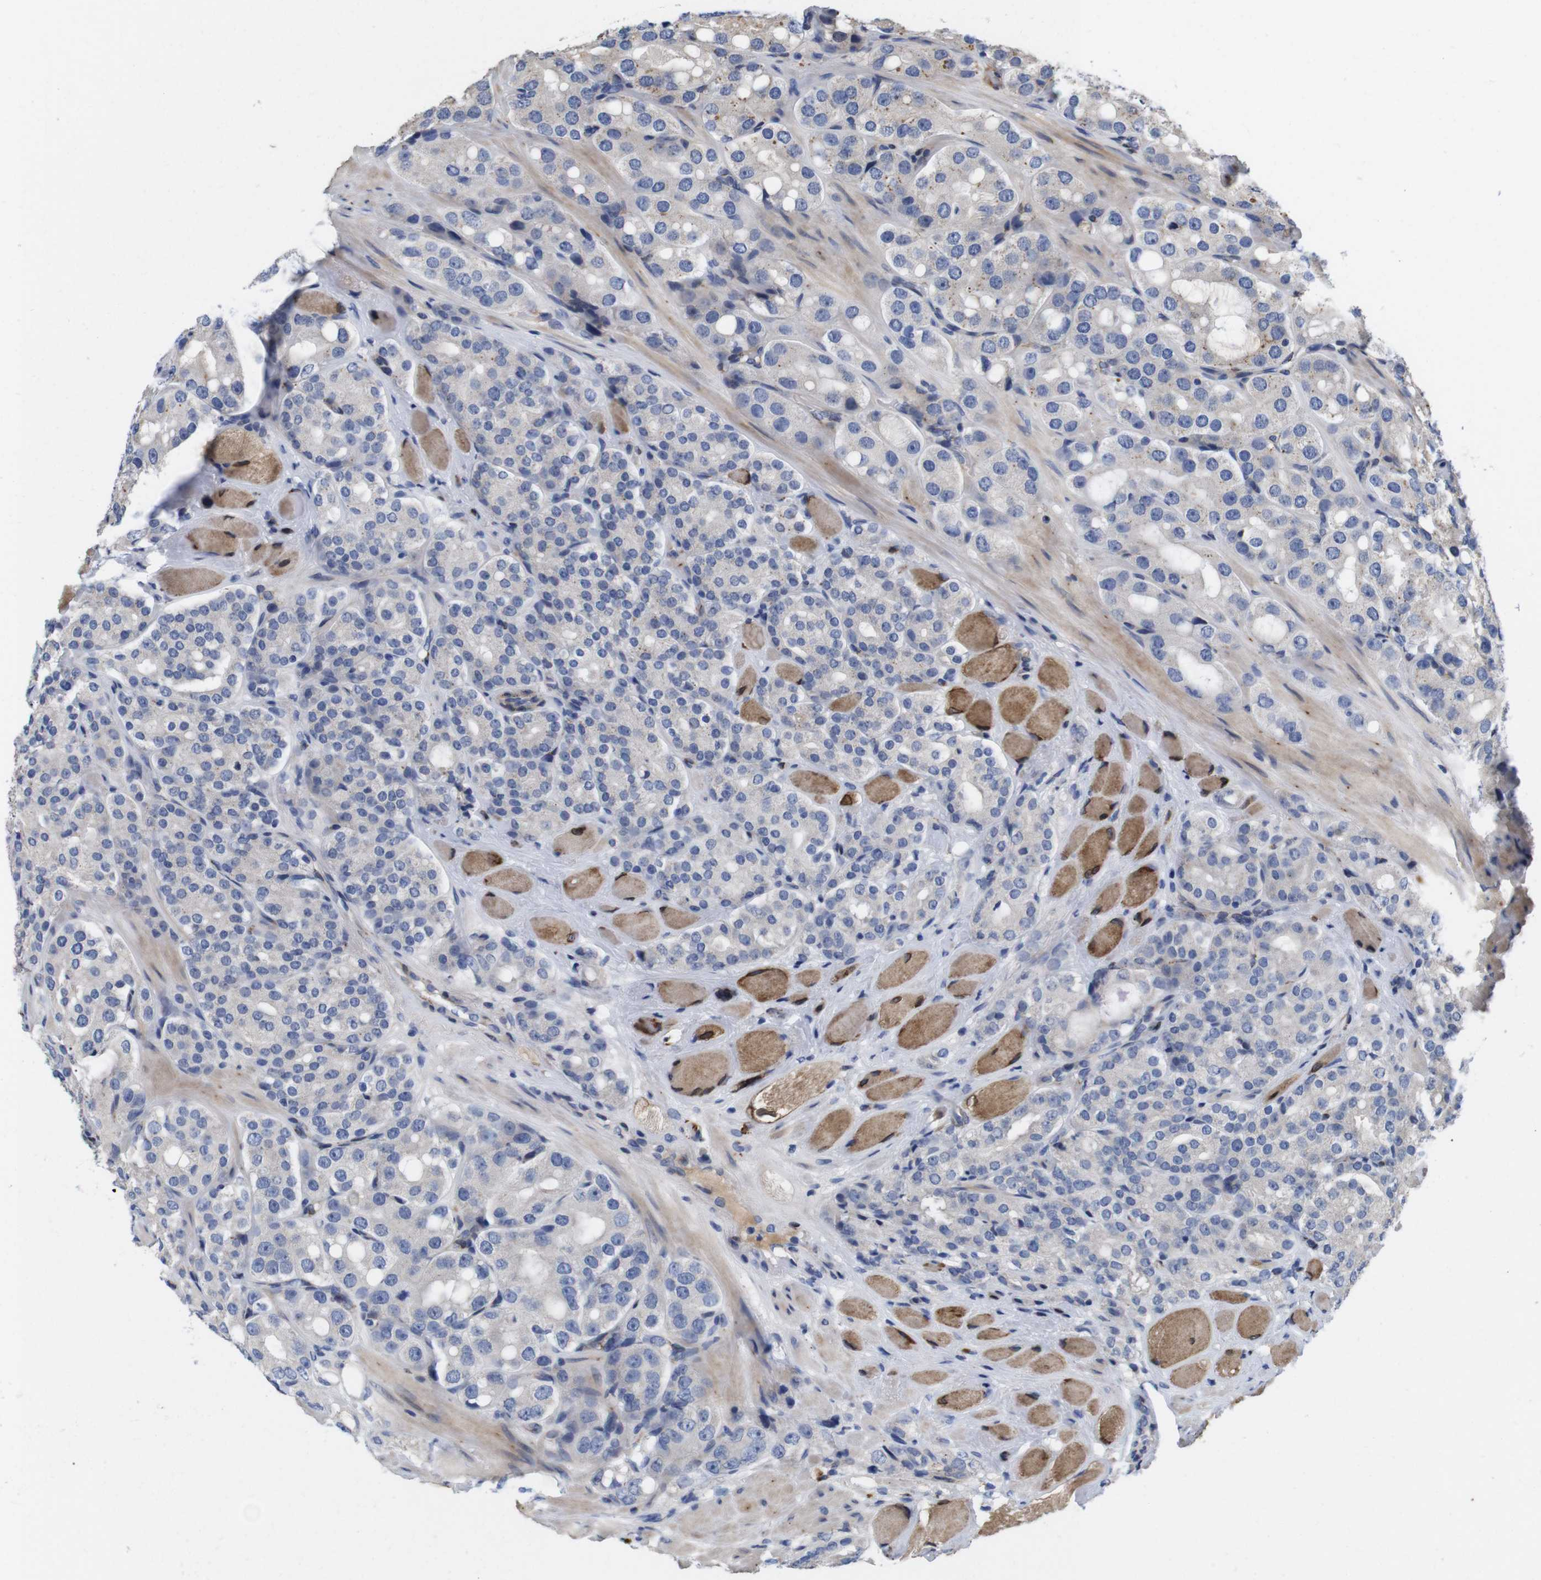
{"staining": {"intensity": "weak", "quantity": "<25%", "location": "cytoplasmic/membranous"}, "tissue": "prostate cancer", "cell_type": "Tumor cells", "image_type": "cancer", "snomed": [{"axis": "morphology", "description": "Adenocarcinoma, High grade"}, {"axis": "topography", "description": "Prostate"}], "caption": "The micrograph exhibits no significant staining in tumor cells of prostate cancer.", "gene": "SPRY3", "patient": {"sex": "male", "age": 65}}